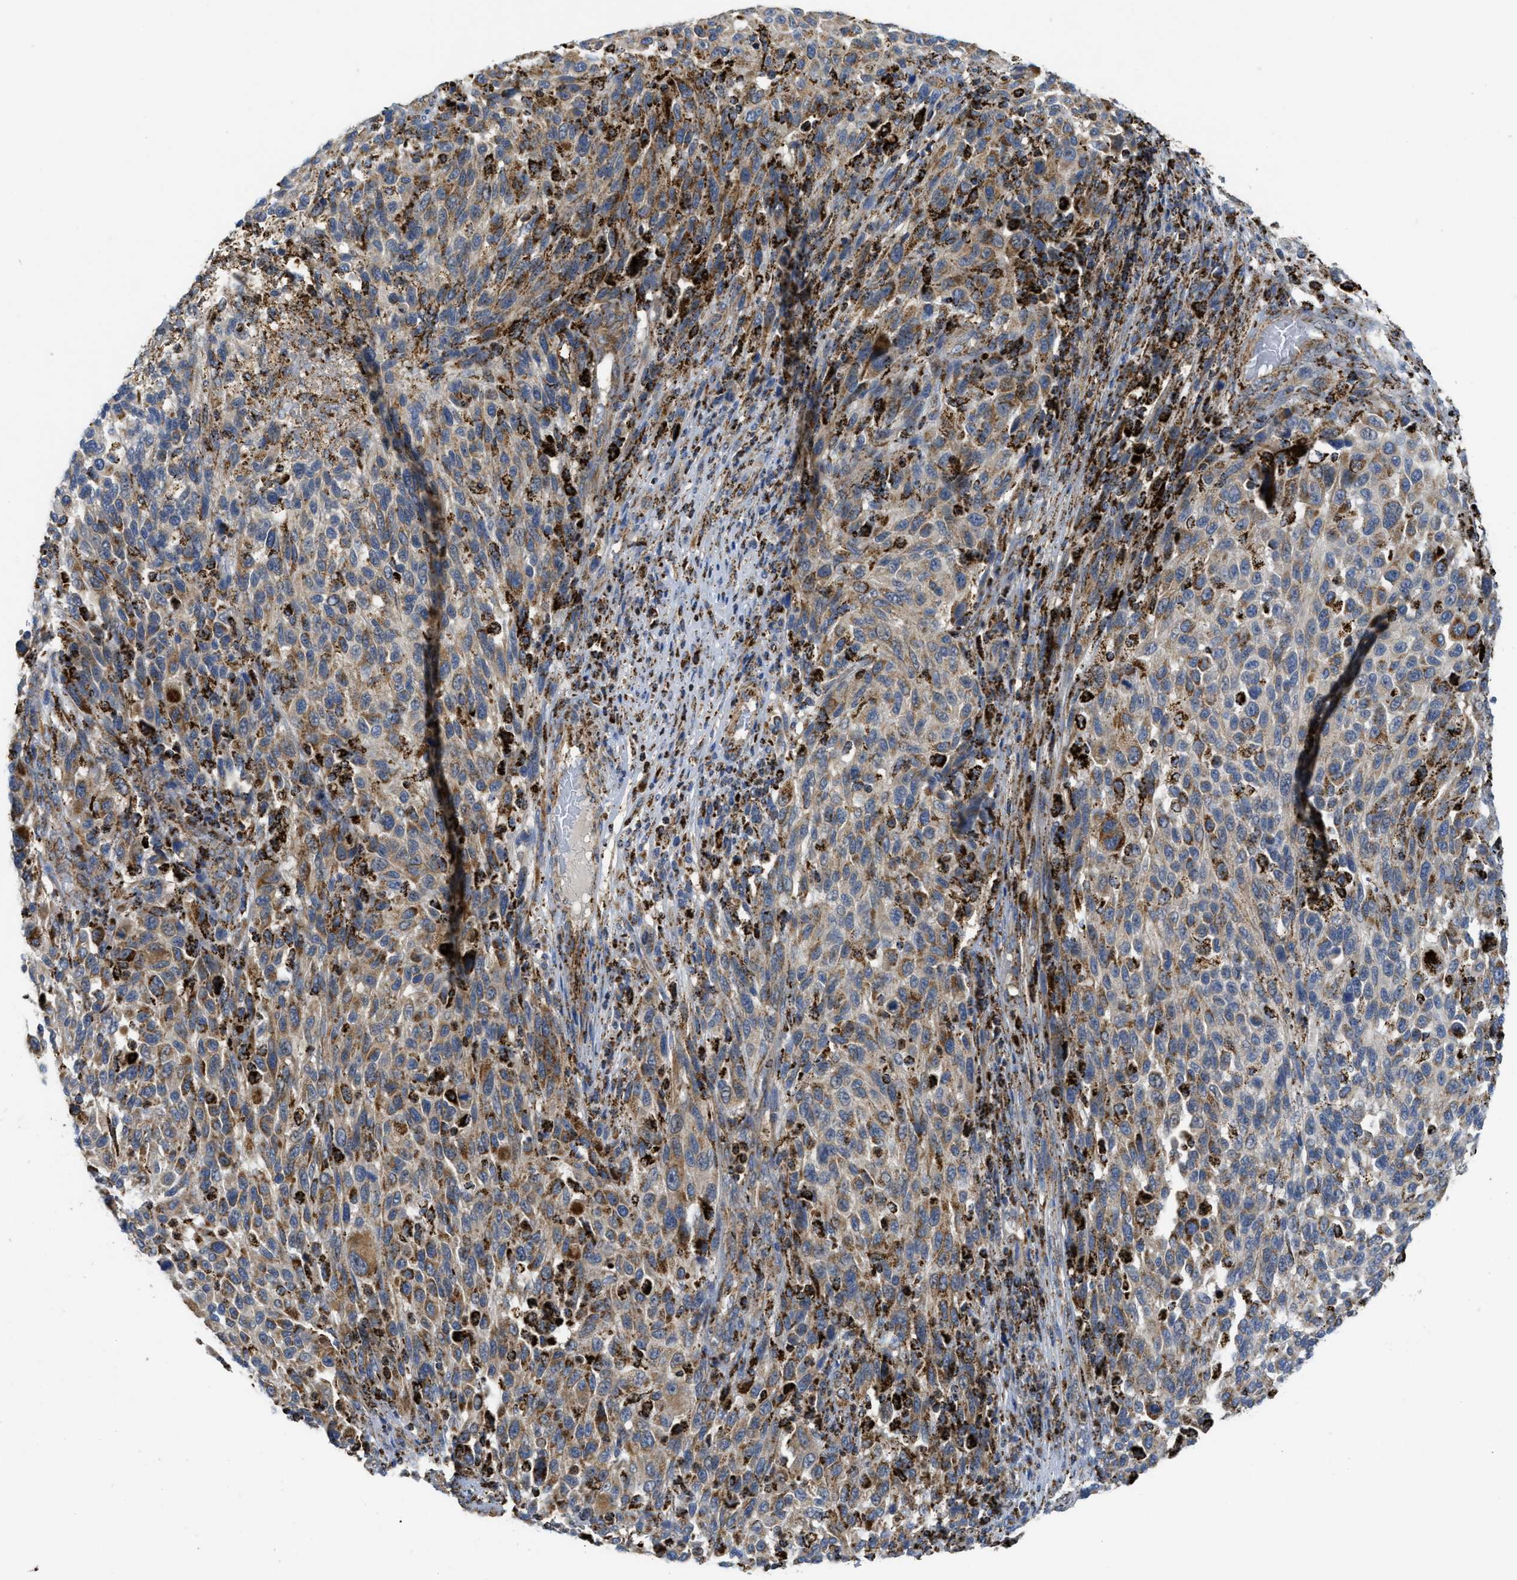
{"staining": {"intensity": "moderate", "quantity": ">75%", "location": "cytoplasmic/membranous"}, "tissue": "melanoma", "cell_type": "Tumor cells", "image_type": "cancer", "snomed": [{"axis": "morphology", "description": "Malignant melanoma, Metastatic site"}, {"axis": "topography", "description": "Lymph node"}], "caption": "Immunohistochemical staining of human melanoma displays medium levels of moderate cytoplasmic/membranous protein staining in approximately >75% of tumor cells.", "gene": "SQOR", "patient": {"sex": "male", "age": 61}}